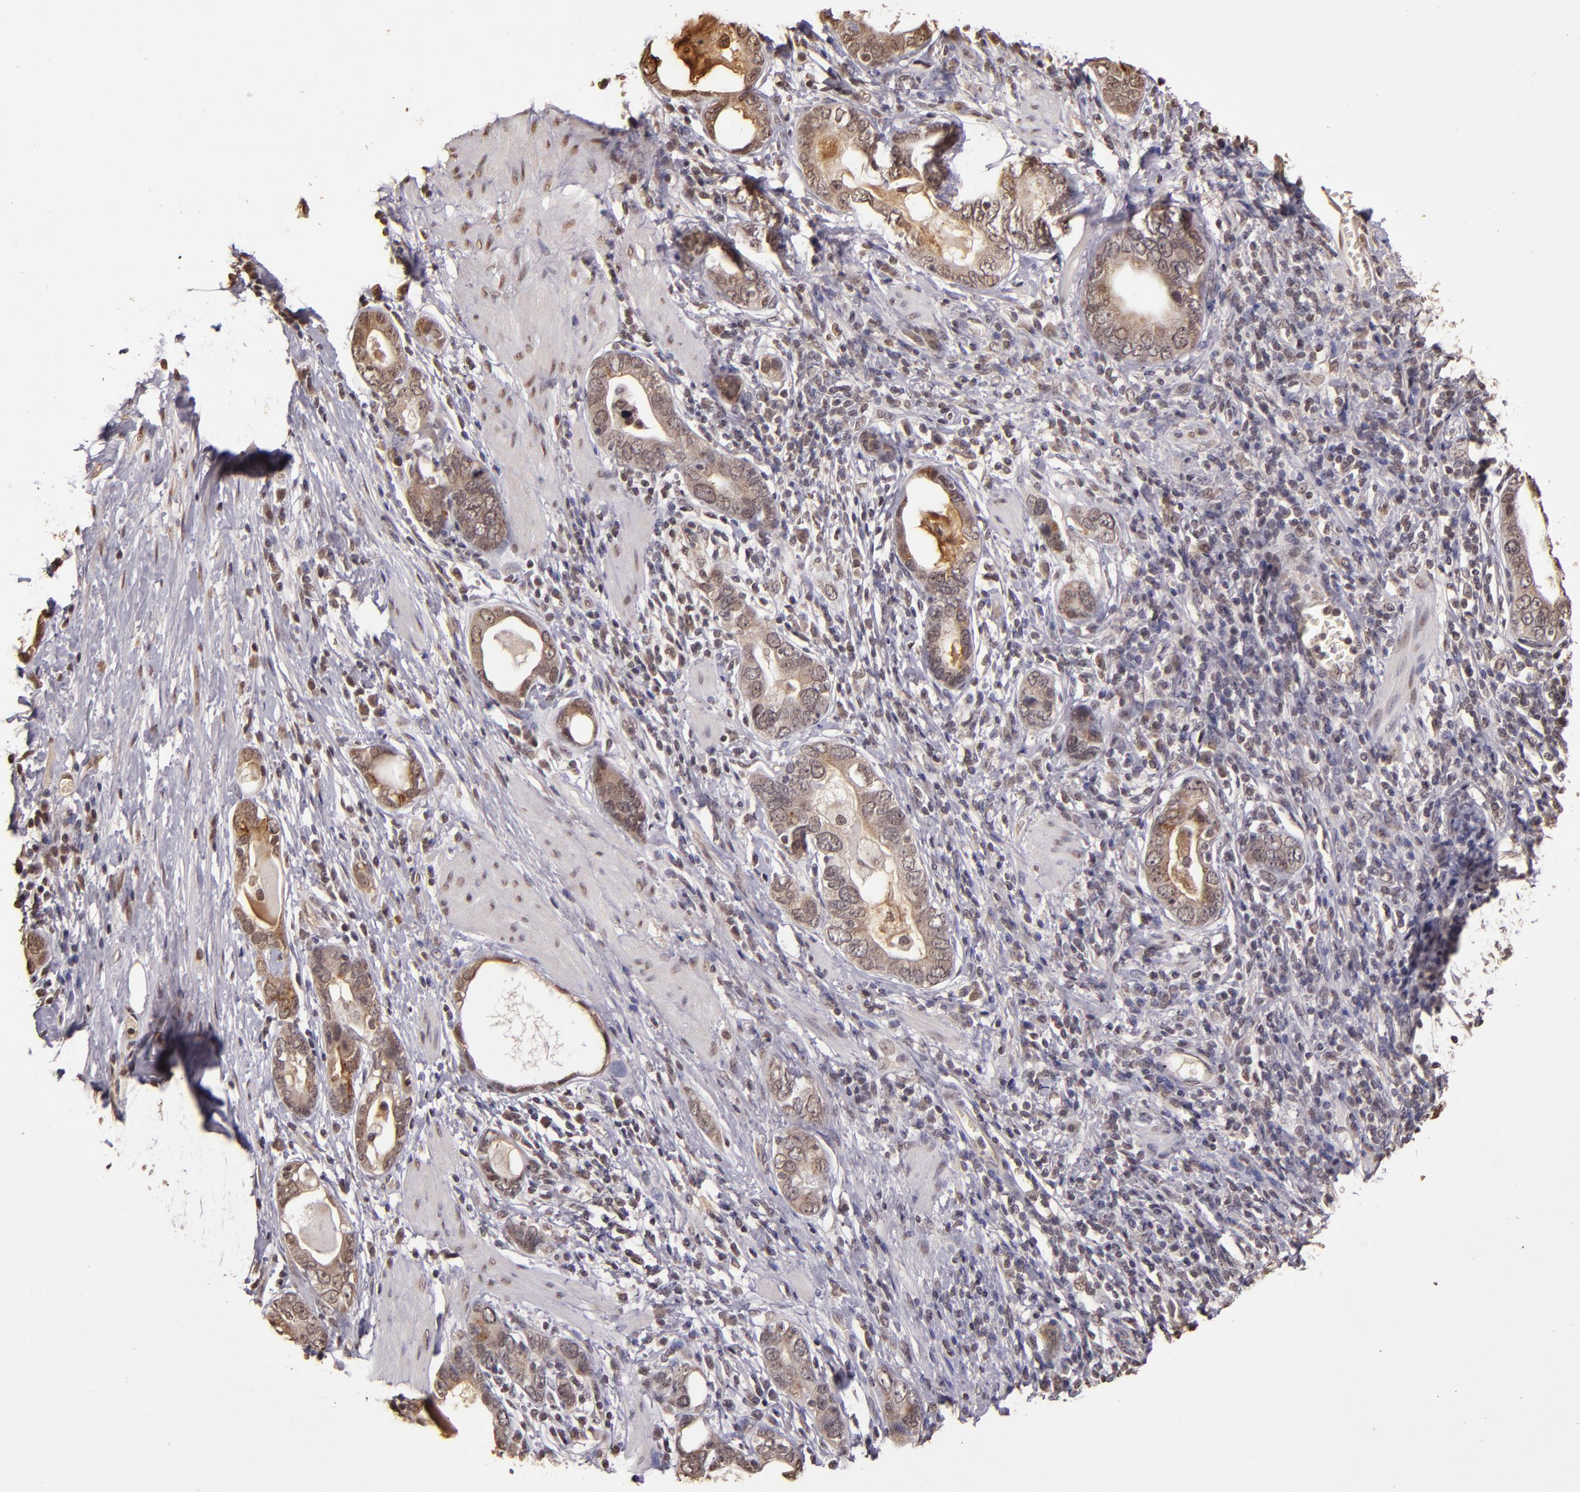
{"staining": {"intensity": "weak", "quantity": ">75%", "location": "cytoplasmic/membranous,nuclear"}, "tissue": "stomach cancer", "cell_type": "Tumor cells", "image_type": "cancer", "snomed": [{"axis": "morphology", "description": "Adenocarcinoma, NOS"}, {"axis": "topography", "description": "Stomach, lower"}], "caption": "Human stomach cancer stained with a protein marker displays weak staining in tumor cells.", "gene": "CUL1", "patient": {"sex": "female", "age": 93}}